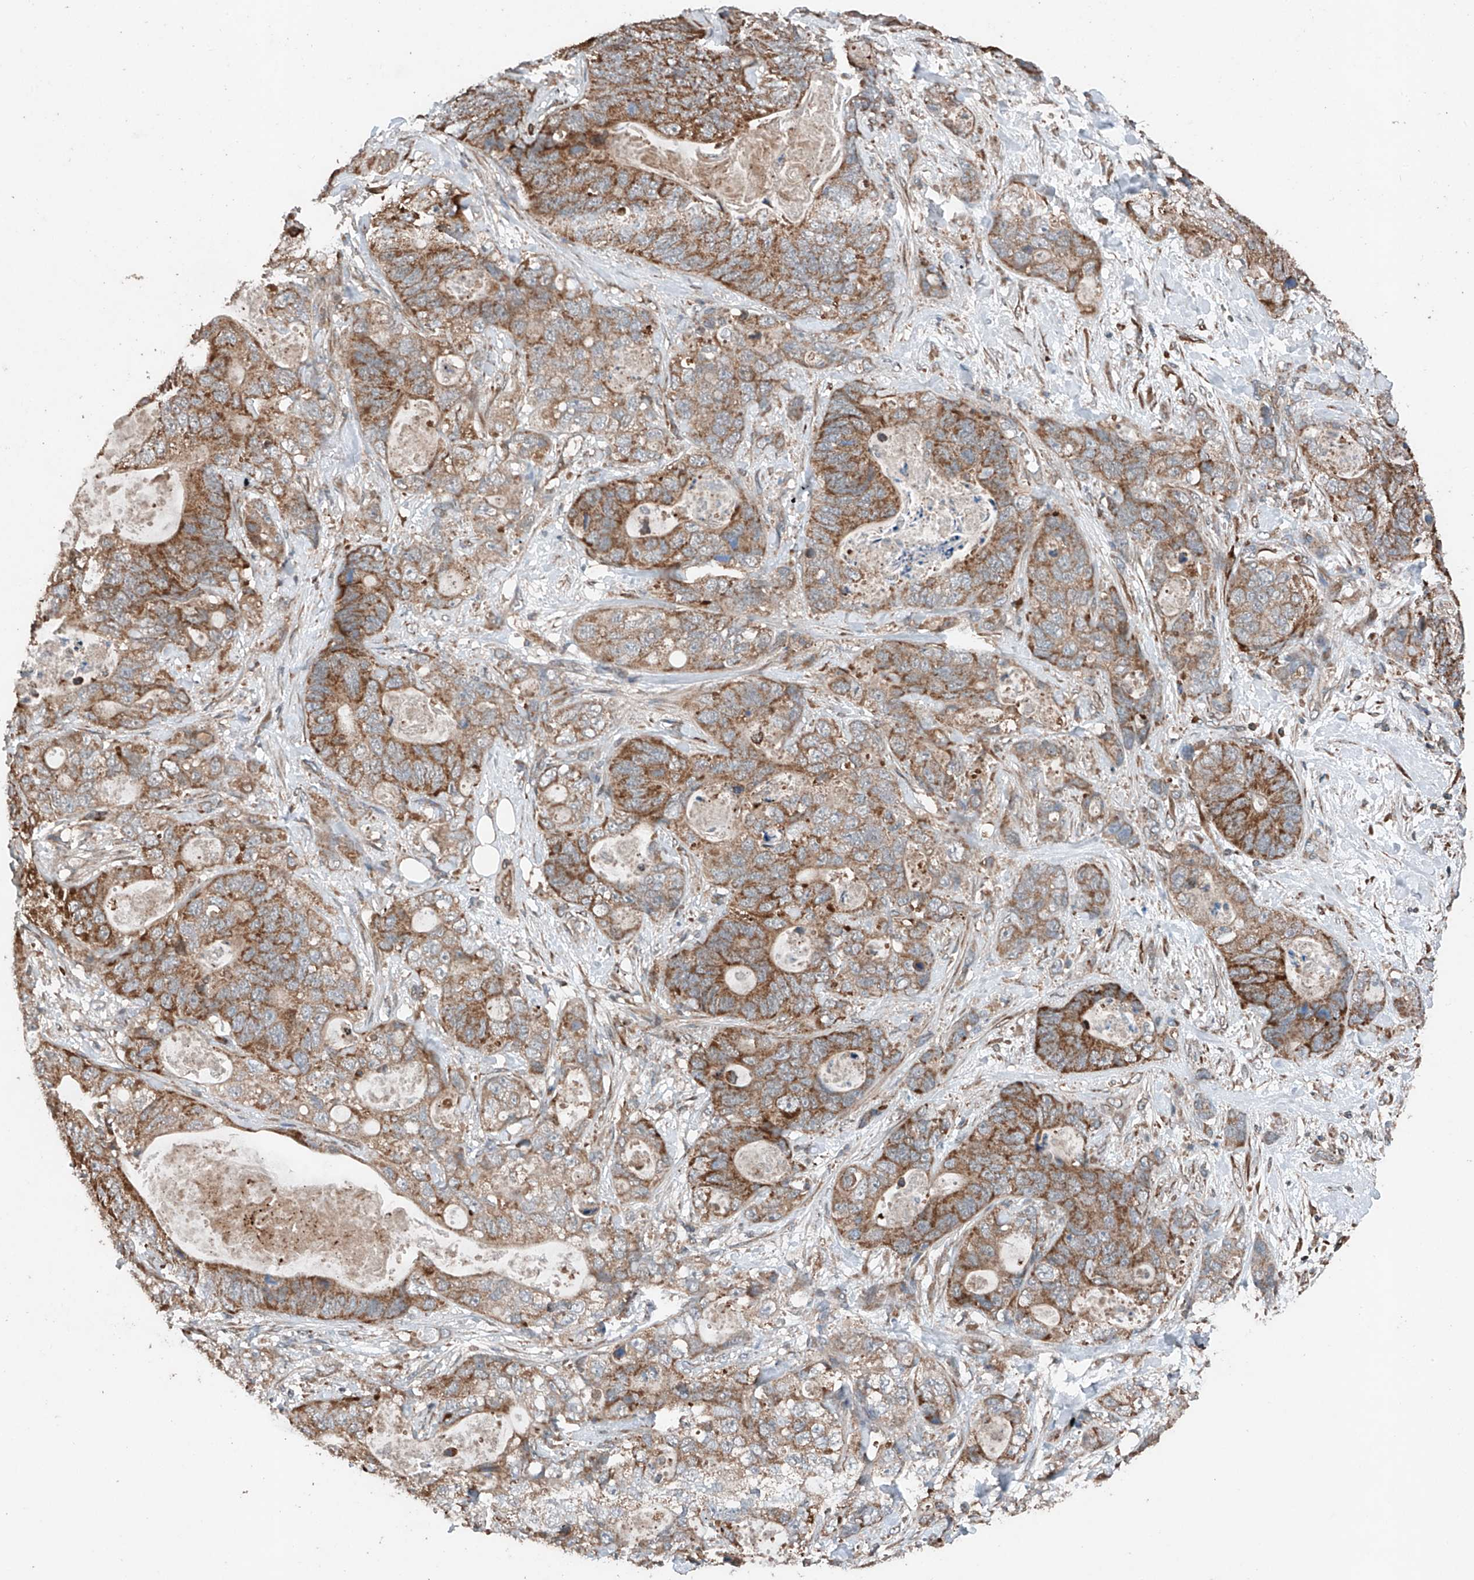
{"staining": {"intensity": "moderate", "quantity": ">75%", "location": "cytoplasmic/membranous"}, "tissue": "stomach cancer", "cell_type": "Tumor cells", "image_type": "cancer", "snomed": [{"axis": "morphology", "description": "Normal tissue, NOS"}, {"axis": "morphology", "description": "Adenocarcinoma, NOS"}, {"axis": "topography", "description": "Stomach"}], "caption": "Adenocarcinoma (stomach) stained for a protein demonstrates moderate cytoplasmic/membranous positivity in tumor cells.", "gene": "AP4B1", "patient": {"sex": "female", "age": 89}}